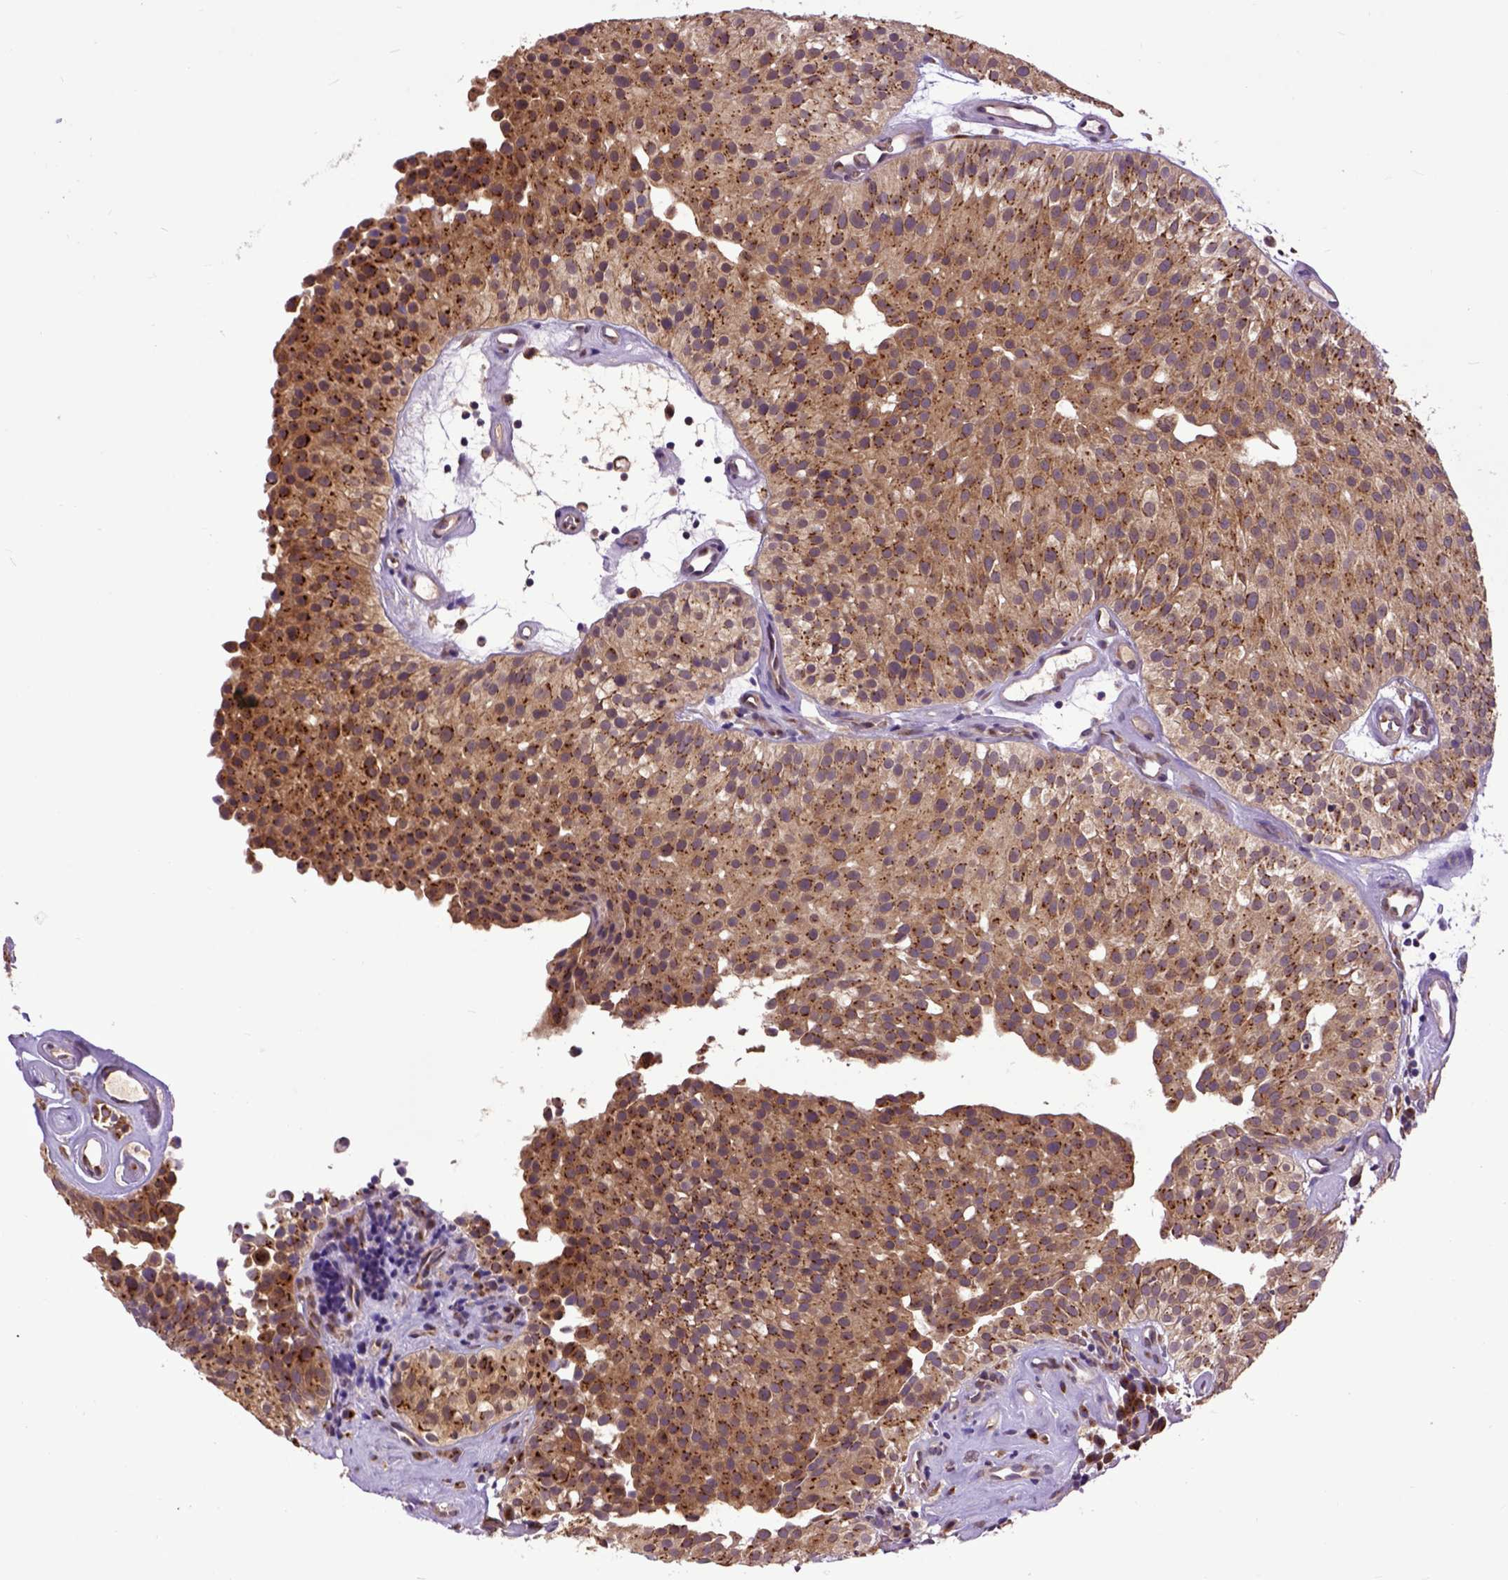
{"staining": {"intensity": "strong", "quantity": ">75%", "location": "cytoplasmic/membranous"}, "tissue": "urothelial cancer", "cell_type": "Tumor cells", "image_type": "cancer", "snomed": [{"axis": "morphology", "description": "Urothelial carcinoma, Low grade"}, {"axis": "topography", "description": "Urinary bladder"}], "caption": "Immunohistochemistry histopathology image of neoplastic tissue: human low-grade urothelial carcinoma stained using immunohistochemistry demonstrates high levels of strong protein expression localized specifically in the cytoplasmic/membranous of tumor cells, appearing as a cytoplasmic/membranous brown color.", "gene": "ARL1", "patient": {"sex": "female", "age": 87}}